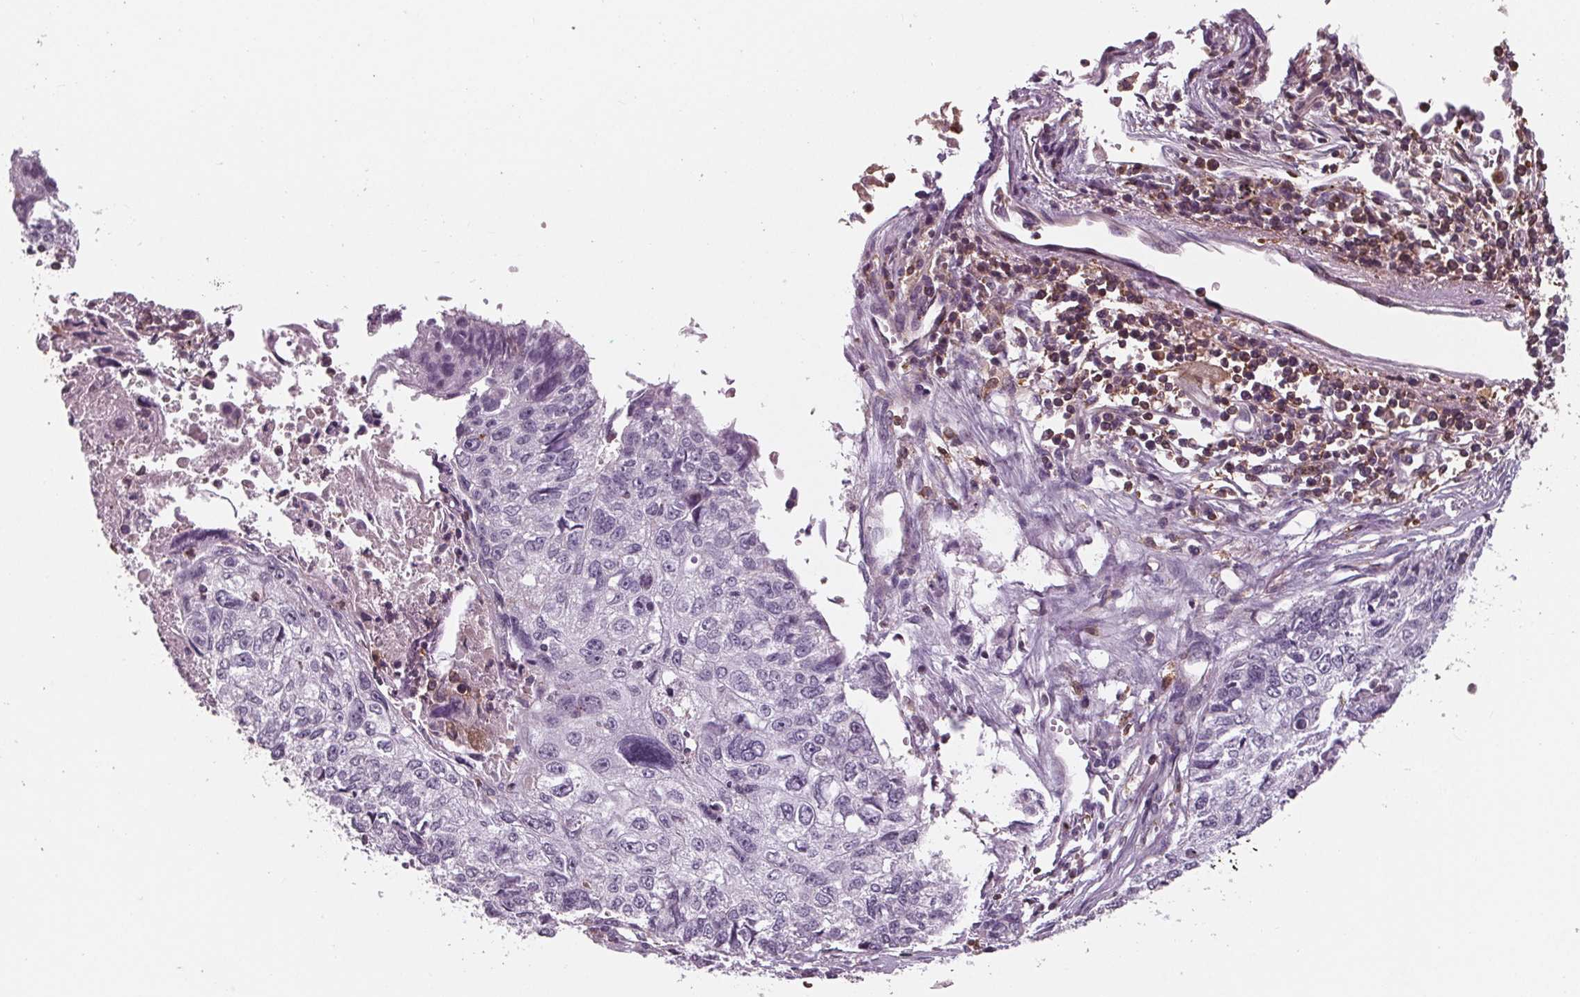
{"staining": {"intensity": "negative", "quantity": "none", "location": "none"}, "tissue": "lung cancer", "cell_type": "Tumor cells", "image_type": "cancer", "snomed": [{"axis": "morphology", "description": "Normal morphology"}, {"axis": "morphology", "description": "Aneuploidy"}, {"axis": "morphology", "description": "Squamous cell carcinoma, NOS"}, {"axis": "topography", "description": "Lymph node"}, {"axis": "topography", "description": "Lung"}], "caption": "This is a image of IHC staining of lung squamous cell carcinoma, which shows no staining in tumor cells.", "gene": "ARHGAP25", "patient": {"sex": "female", "age": 76}}